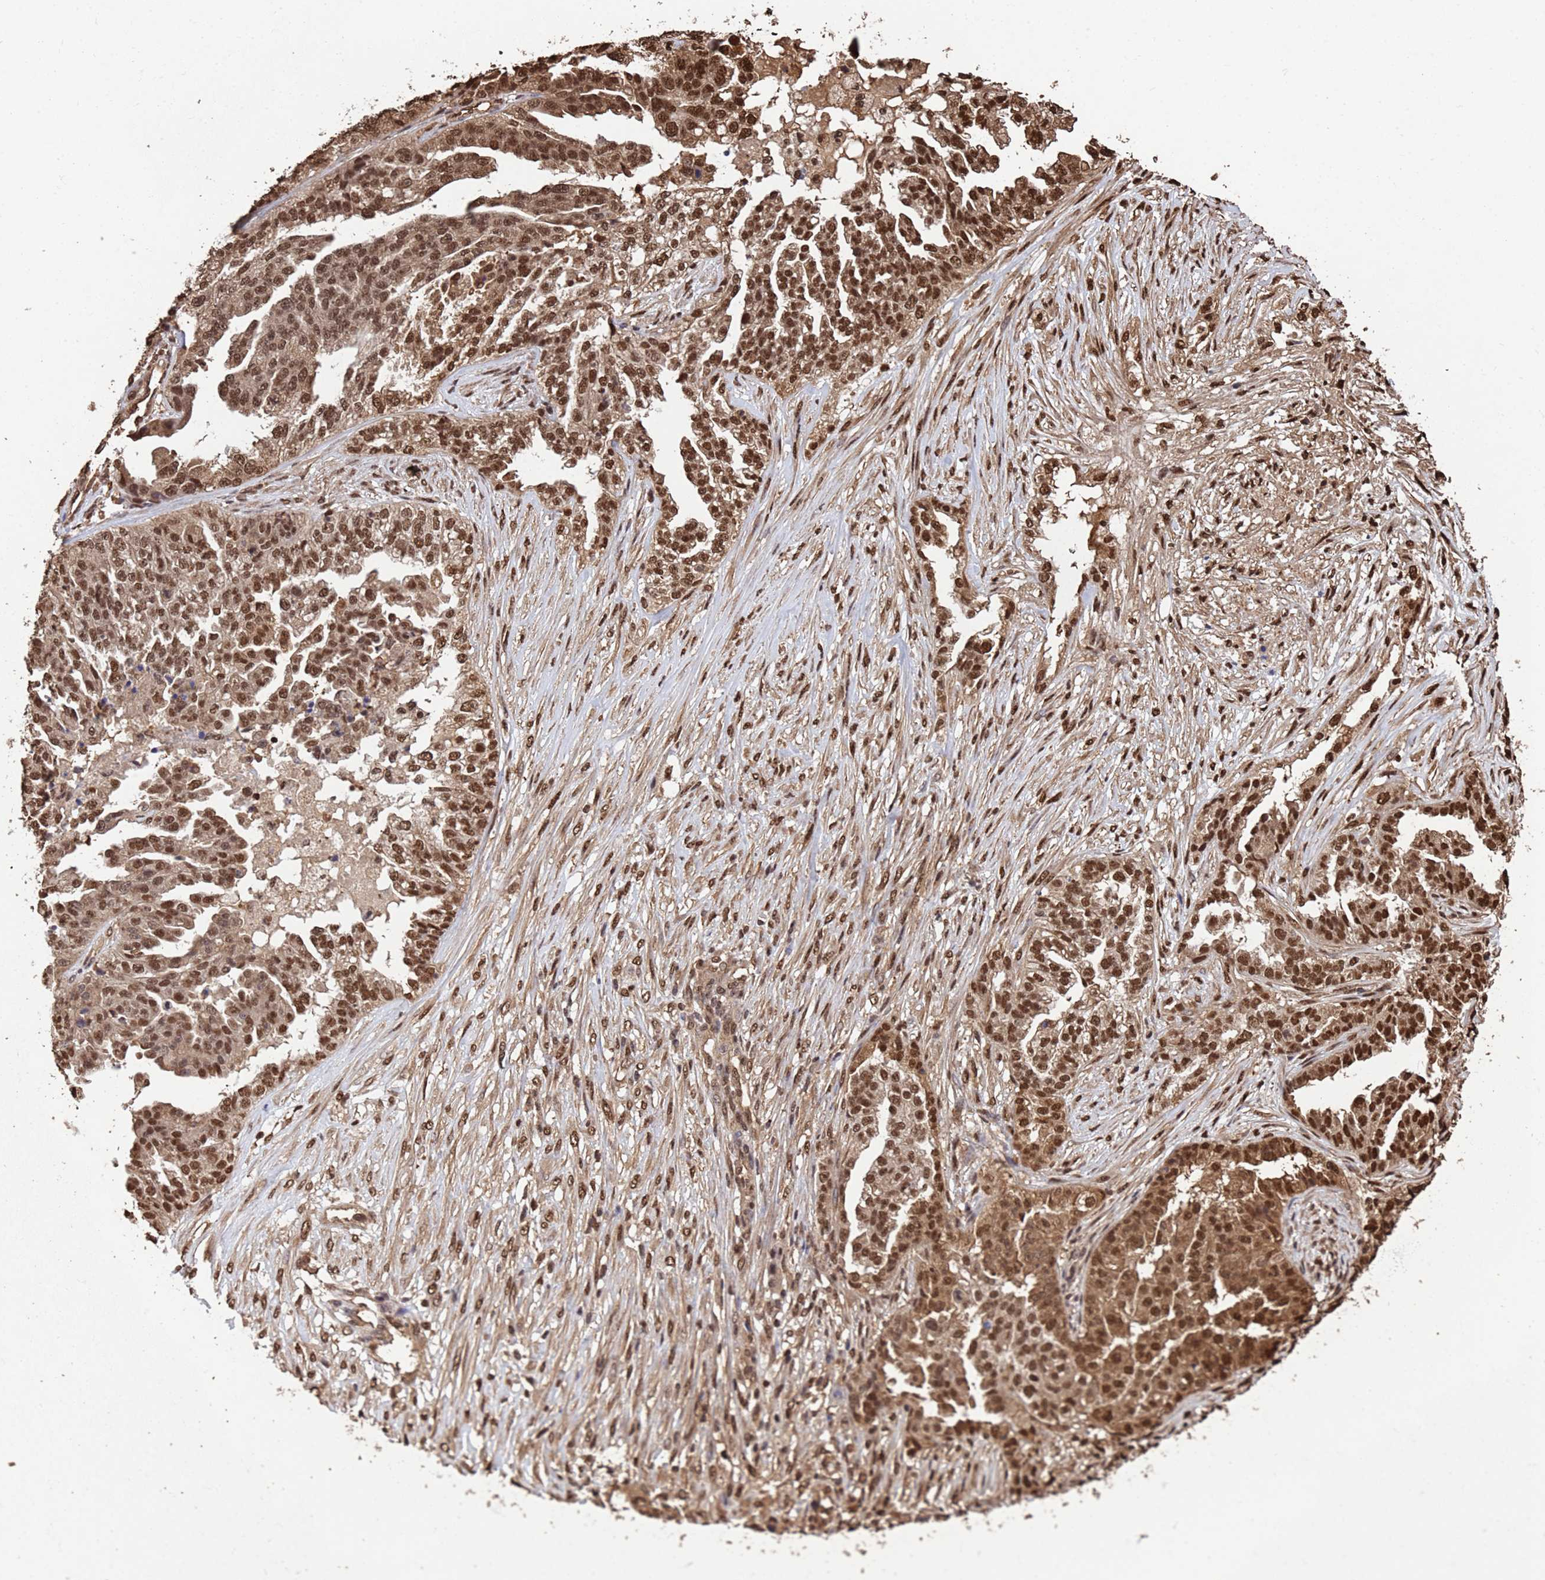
{"staining": {"intensity": "moderate", "quantity": ">75%", "location": "cytoplasmic/membranous,nuclear"}, "tissue": "ovarian cancer", "cell_type": "Tumor cells", "image_type": "cancer", "snomed": [{"axis": "morphology", "description": "Cystadenocarcinoma, serous, NOS"}, {"axis": "topography", "description": "Ovary"}], "caption": "A brown stain labels moderate cytoplasmic/membranous and nuclear expression of a protein in human serous cystadenocarcinoma (ovarian) tumor cells.", "gene": "SUMO4", "patient": {"sex": "female", "age": 58}}